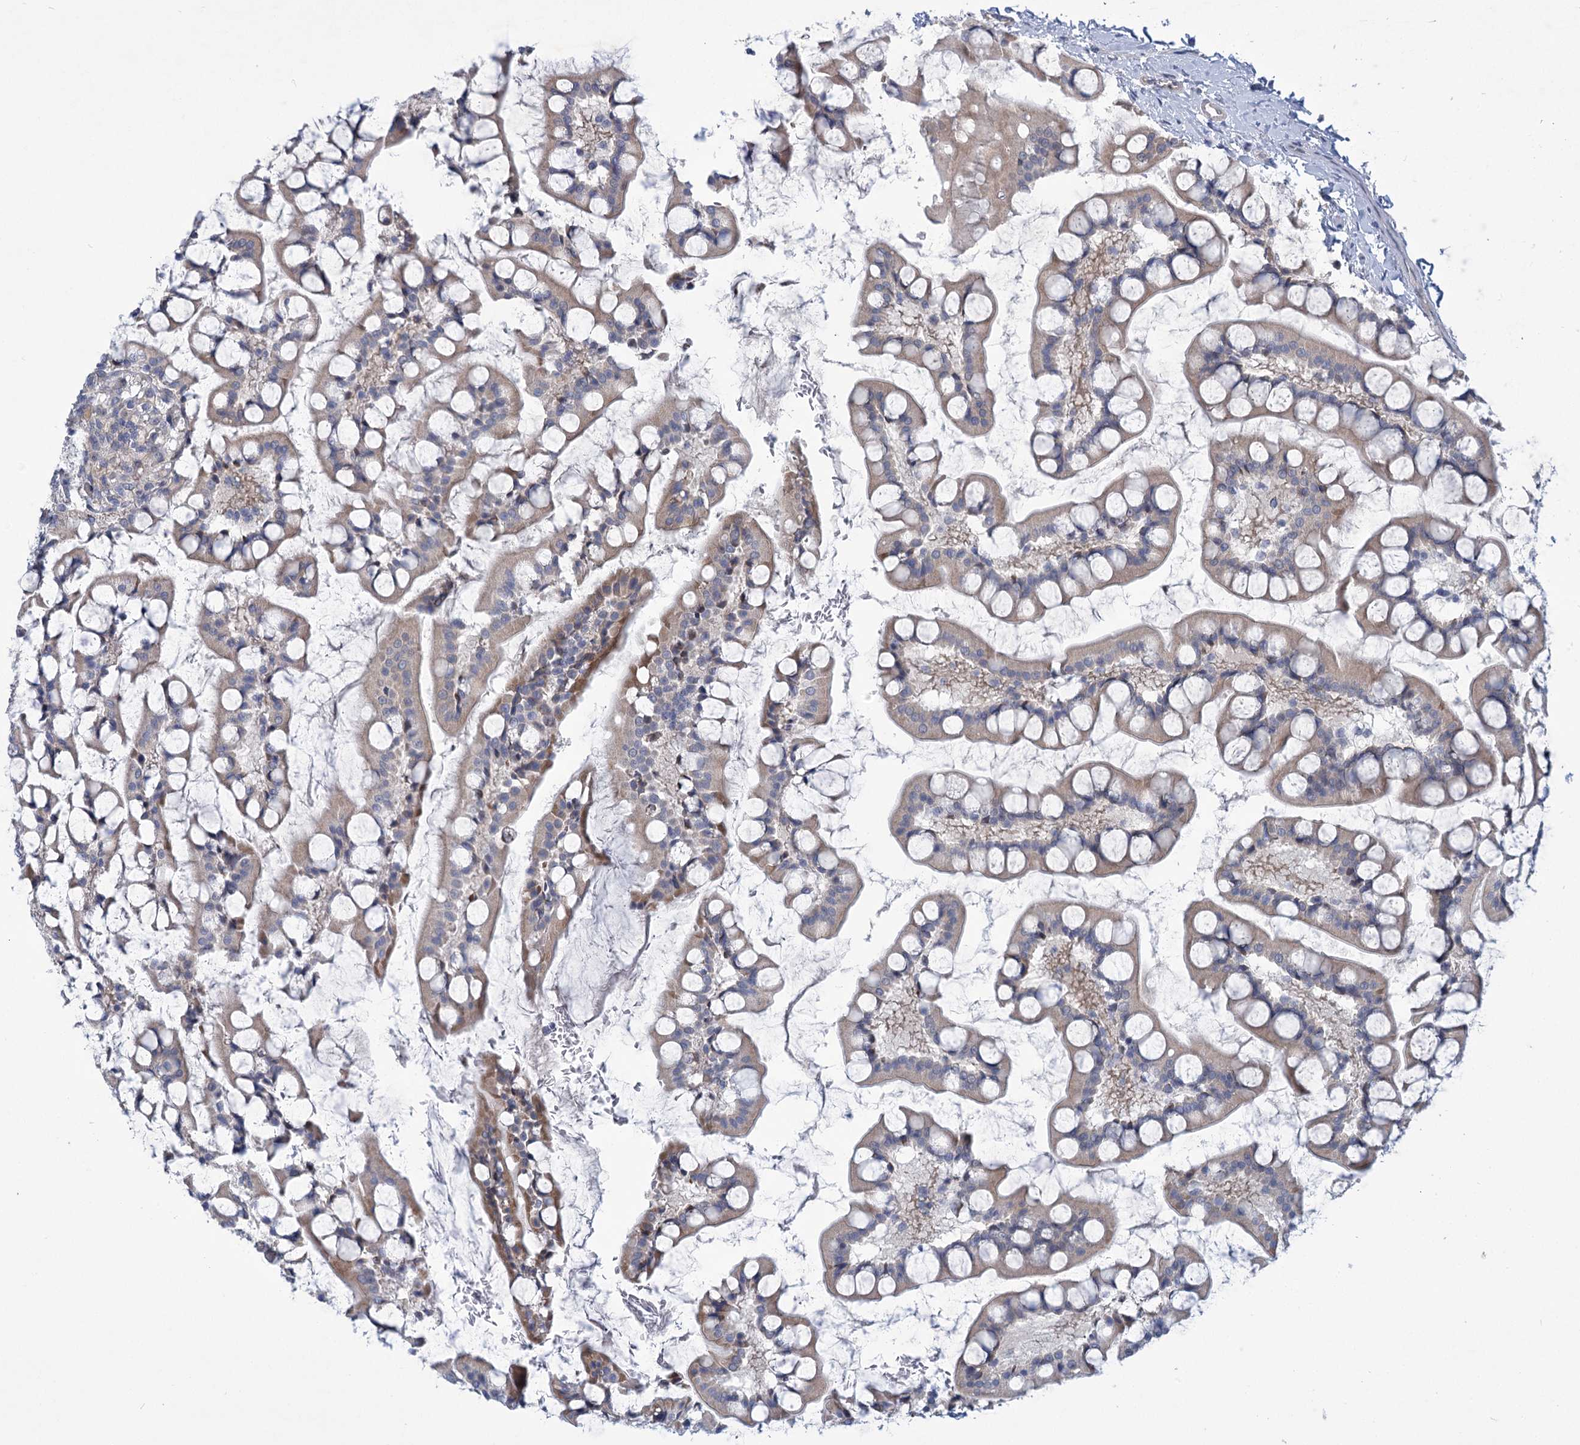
{"staining": {"intensity": "weak", "quantity": "25%-75%", "location": "cytoplasmic/membranous,nuclear"}, "tissue": "small intestine", "cell_type": "Glandular cells", "image_type": "normal", "snomed": [{"axis": "morphology", "description": "Normal tissue, NOS"}, {"axis": "topography", "description": "Small intestine"}], "caption": "Protein staining by immunohistochemistry (IHC) displays weak cytoplasmic/membranous,nuclear positivity in approximately 25%-75% of glandular cells in benign small intestine.", "gene": "MBLAC2", "patient": {"sex": "male", "age": 52}}